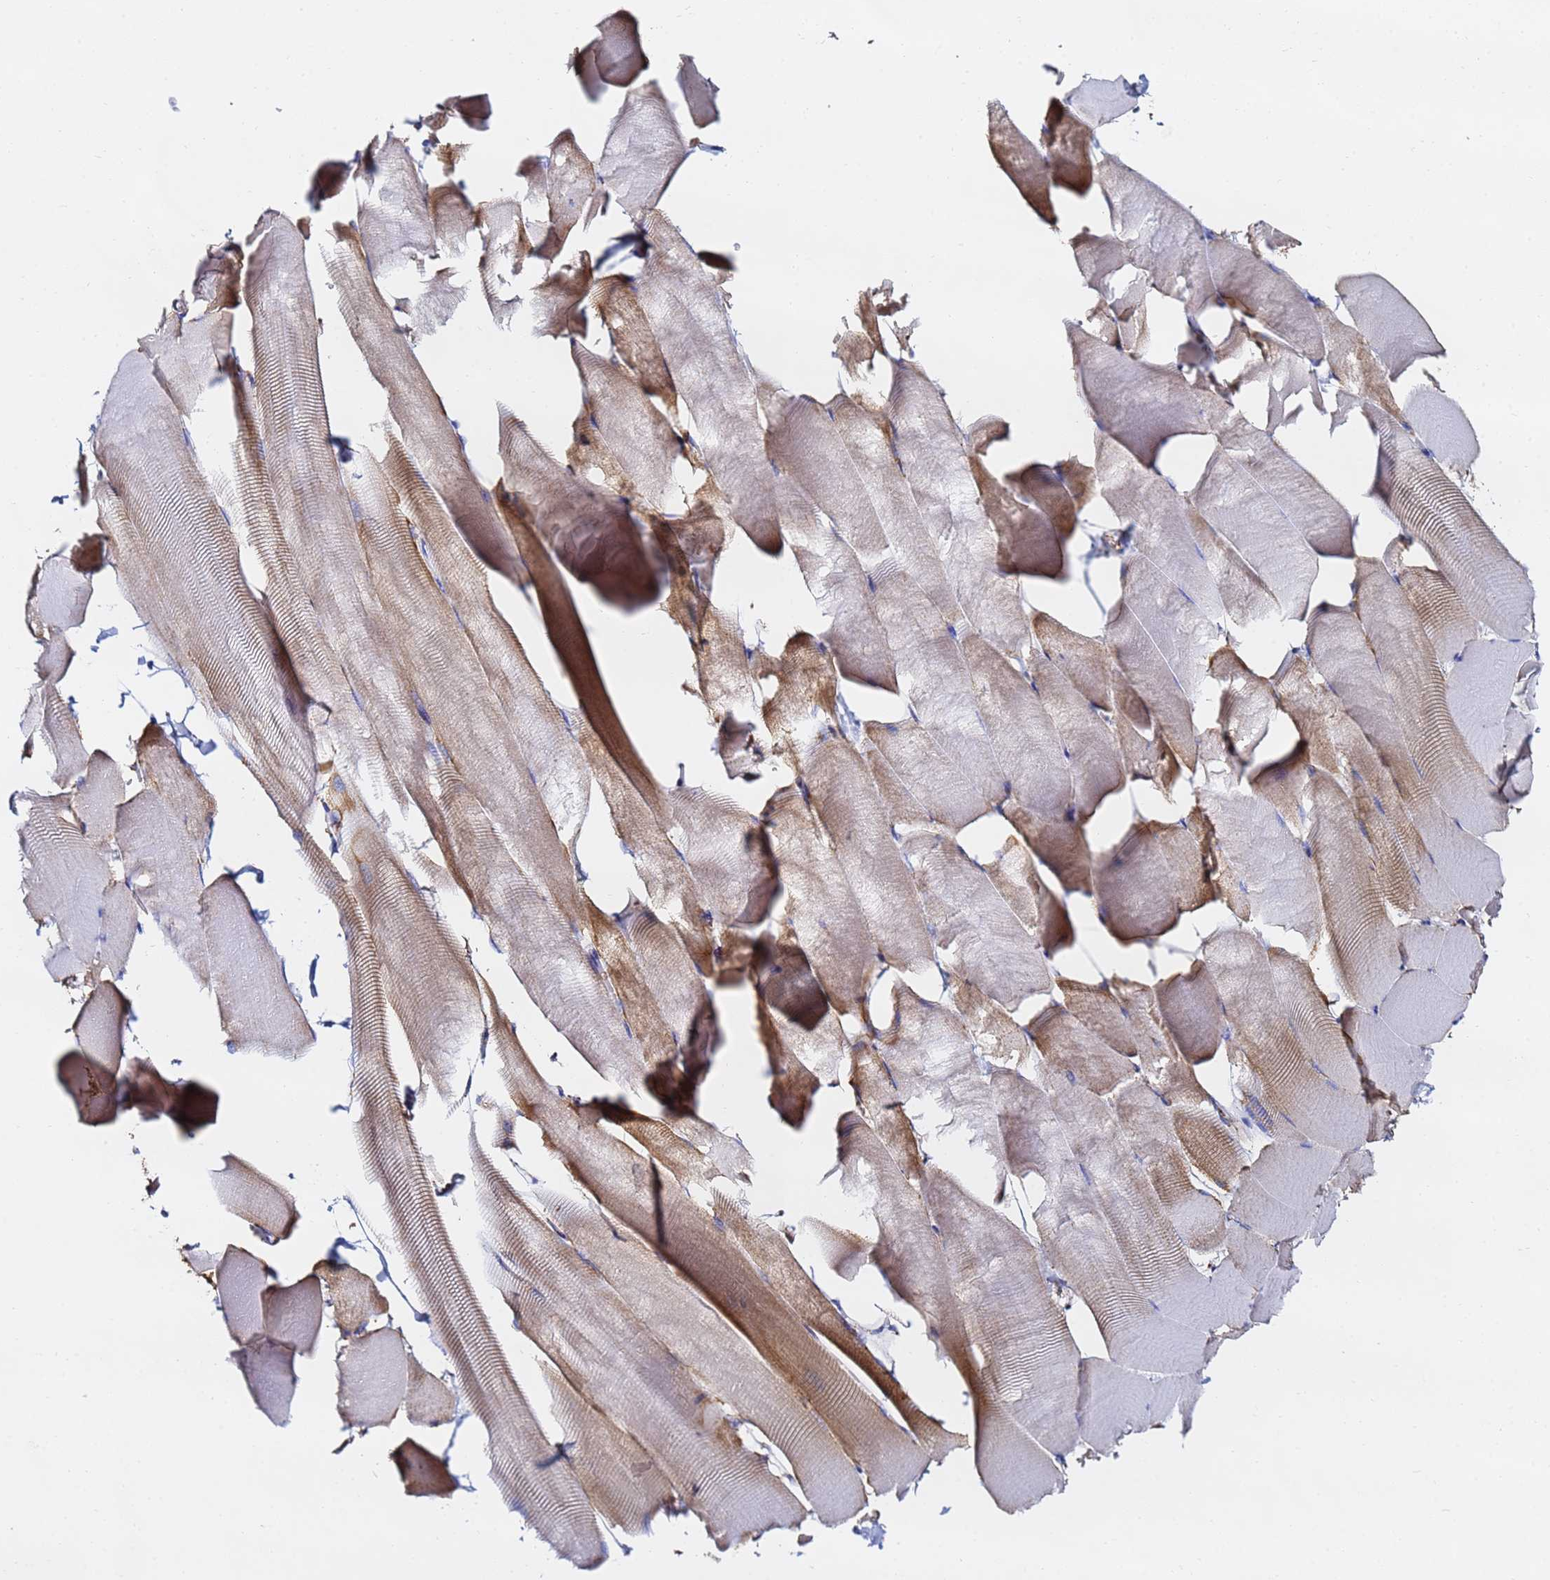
{"staining": {"intensity": "moderate", "quantity": "<25%", "location": "cytoplasmic/membranous"}, "tissue": "skeletal muscle", "cell_type": "Myocytes", "image_type": "normal", "snomed": [{"axis": "morphology", "description": "Normal tissue, NOS"}, {"axis": "topography", "description": "Skeletal muscle"}], "caption": "This micrograph exhibits benign skeletal muscle stained with immunohistochemistry (IHC) to label a protein in brown. The cytoplasmic/membranous of myocytes show moderate positivity for the protein. Nuclei are counter-stained blue.", "gene": "PHB2", "patient": {"sex": "male", "age": 25}}